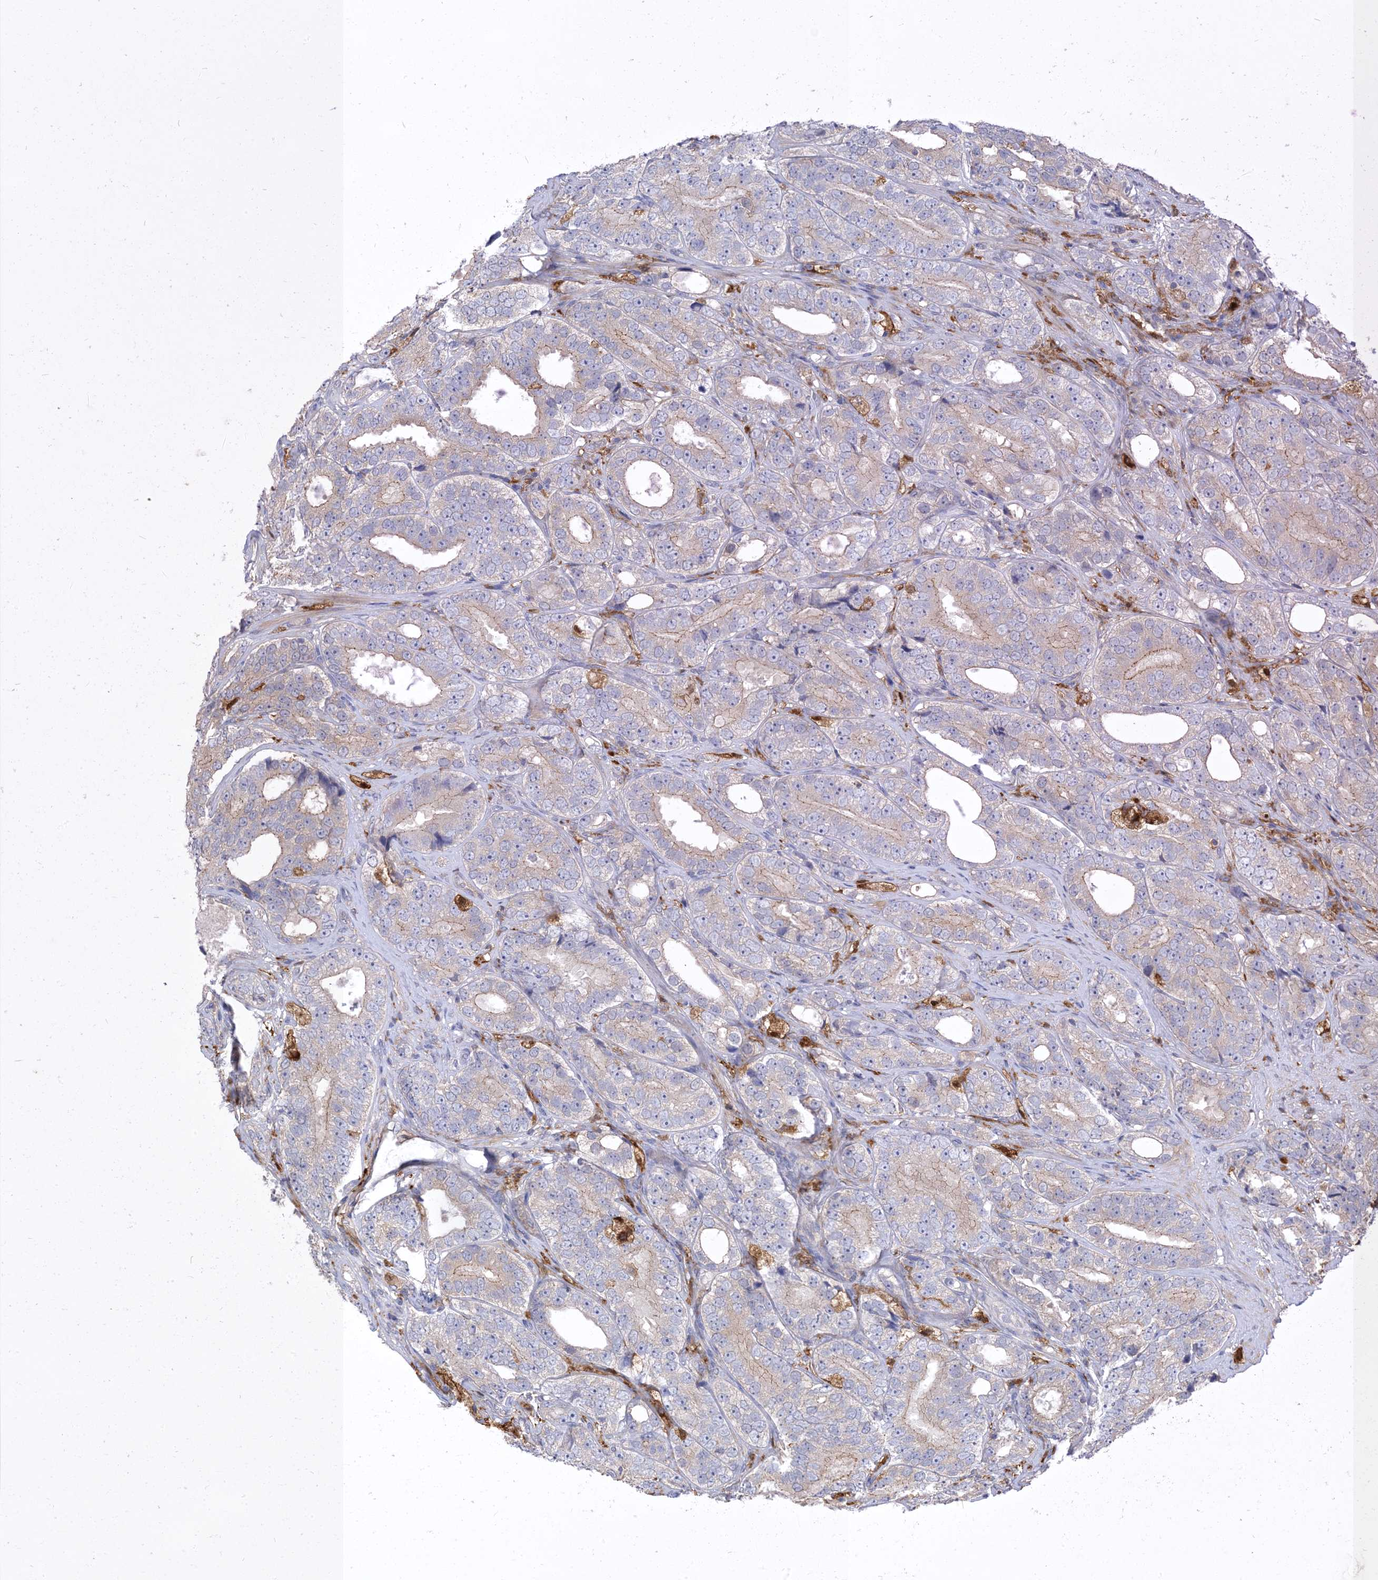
{"staining": {"intensity": "weak", "quantity": "25%-75%", "location": "cytoplasmic/membranous"}, "tissue": "prostate cancer", "cell_type": "Tumor cells", "image_type": "cancer", "snomed": [{"axis": "morphology", "description": "Adenocarcinoma, High grade"}, {"axis": "topography", "description": "Prostate"}], "caption": "A low amount of weak cytoplasmic/membranous staining is appreciated in about 25%-75% of tumor cells in prostate cancer tissue. The protein of interest is stained brown, and the nuclei are stained in blue (DAB IHC with brightfield microscopy, high magnification).", "gene": "NAGK", "patient": {"sex": "male", "age": 56}}